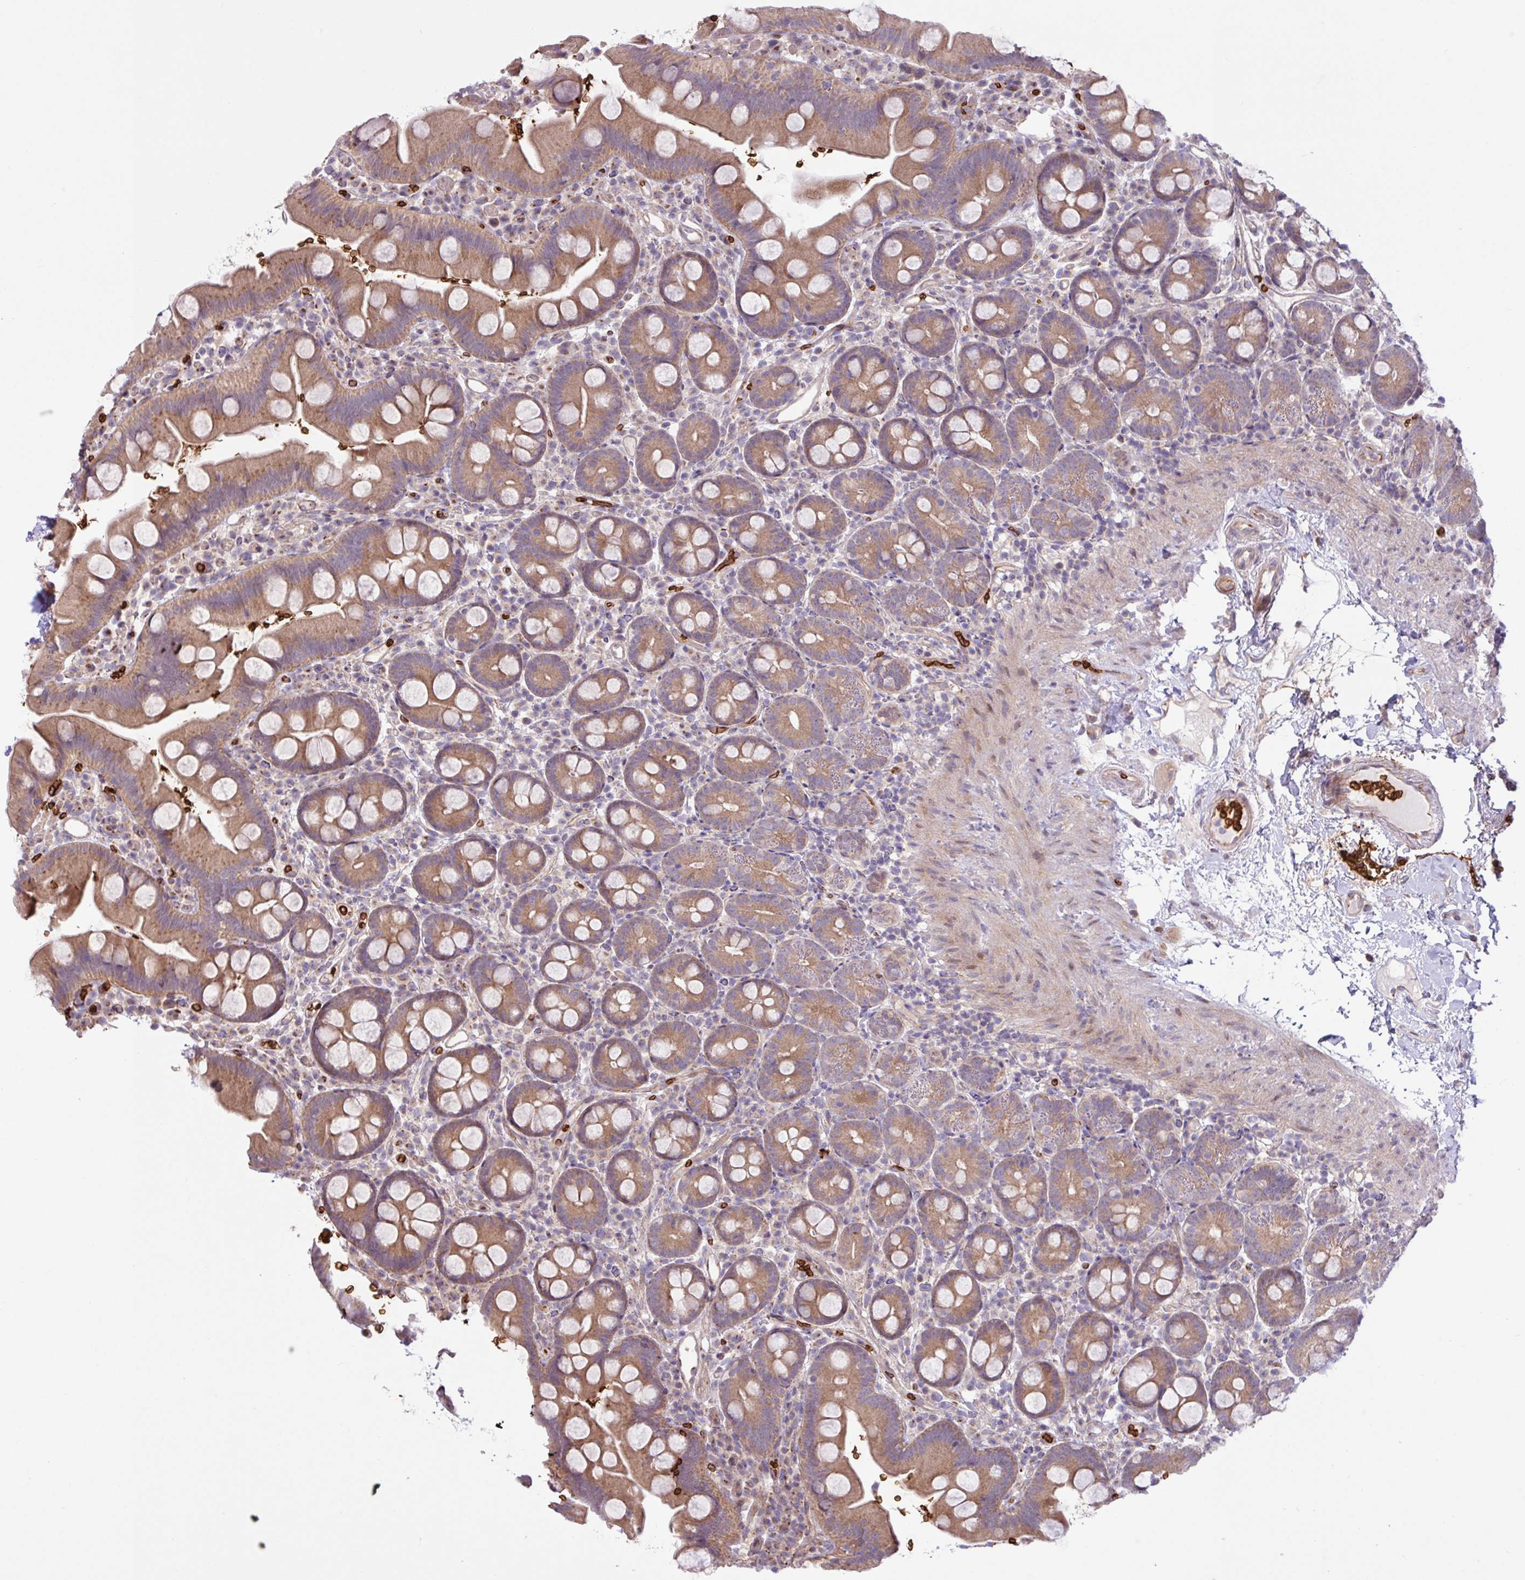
{"staining": {"intensity": "moderate", "quantity": ">75%", "location": "cytoplasmic/membranous"}, "tissue": "small intestine", "cell_type": "Glandular cells", "image_type": "normal", "snomed": [{"axis": "morphology", "description": "Normal tissue, NOS"}, {"axis": "topography", "description": "Small intestine"}], "caption": "Protein staining displays moderate cytoplasmic/membranous staining in about >75% of glandular cells in unremarkable small intestine. Nuclei are stained in blue.", "gene": "RAD21L1", "patient": {"sex": "female", "age": 68}}